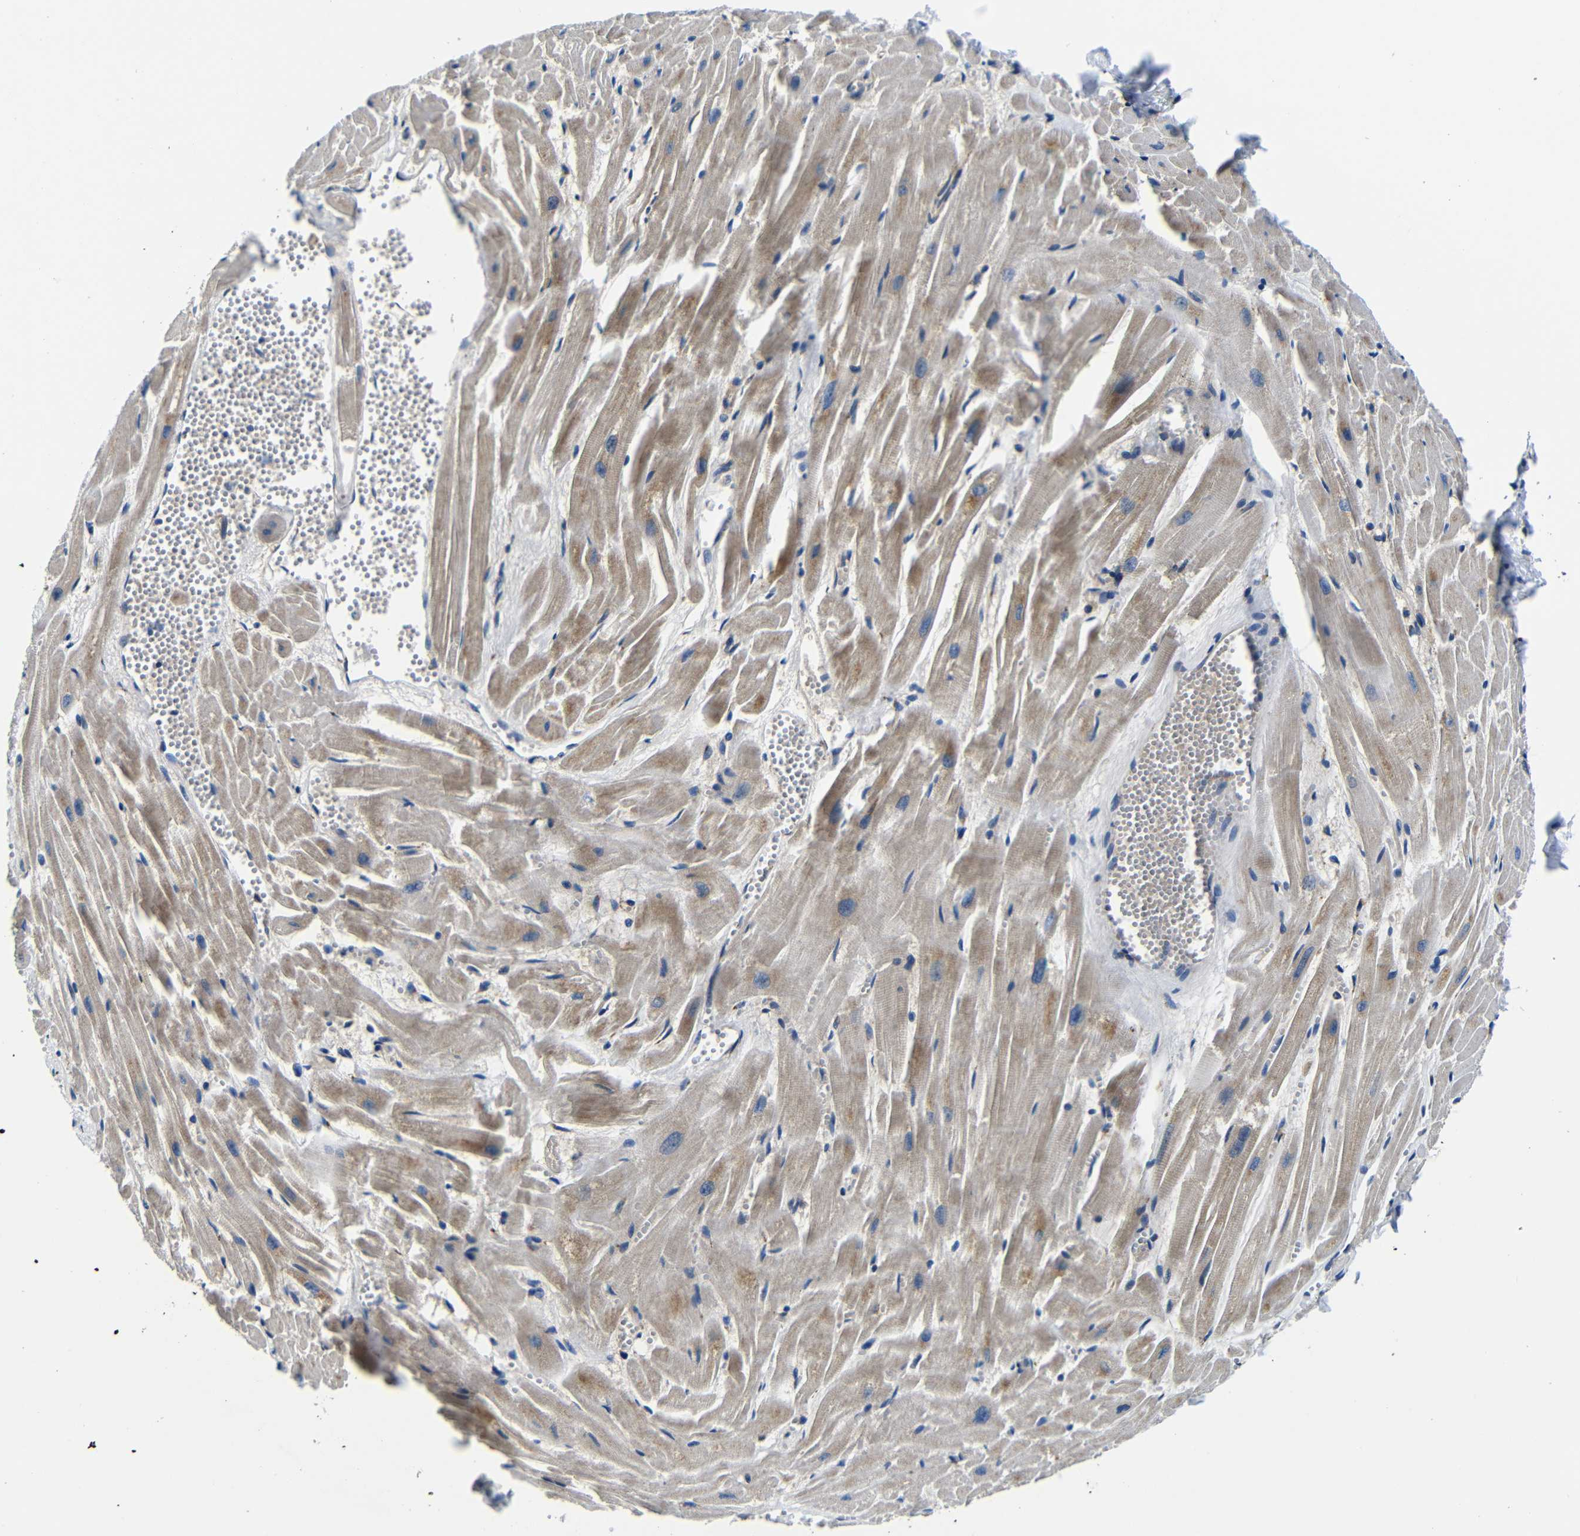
{"staining": {"intensity": "moderate", "quantity": ">75%", "location": "cytoplasmic/membranous"}, "tissue": "heart muscle", "cell_type": "Cardiomyocytes", "image_type": "normal", "snomed": [{"axis": "morphology", "description": "Normal tissue, NOS"}, {"axis": "topography", "description": "Heart"}], "caption": "Heart muscle stained for a protein exhibits moderate cytoplasmic/membranous positivity in cardiomyocytes. (brown staining indicates protein expression, while blue staining denotes nuclei).", "gene": "FKBP14", "patient": {"sex": "female", "age": 19}}